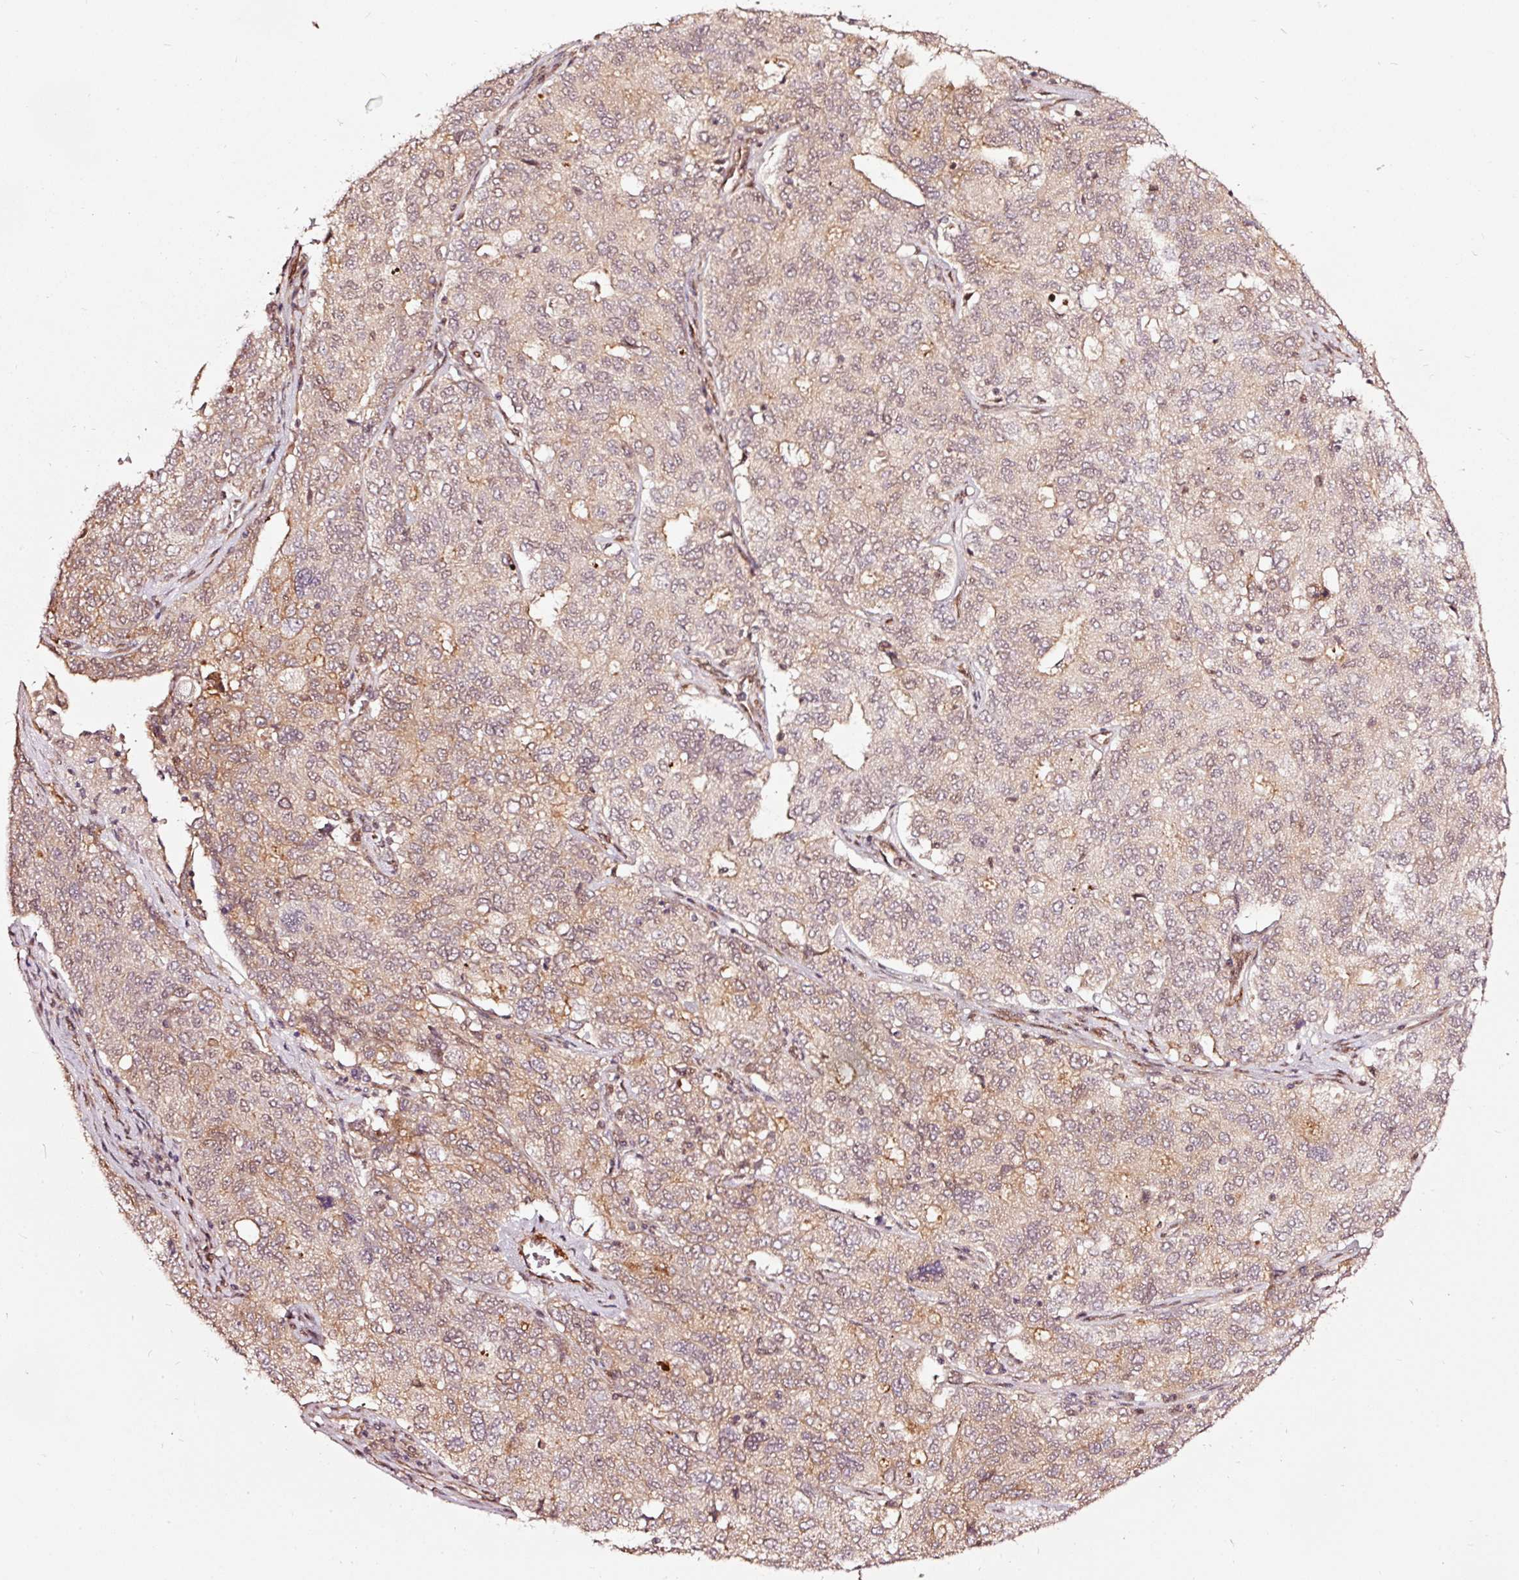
{"staining": {"intensity": "weak", "quantity": "25%-75%", "location": "cytoplasmic/membranous"}, "tissue": "ovarian cancer", "cell_type": "Tumor cells", "image_type": "cancer", "snomed": [{"axis": "morphology", "description": "Carcinoma, endometroid"}, {"axis": "topography", "description": "Ovary"}], "caption": "Ovarian cancer (endometroid carcinoma) was stained to show a protein in brown. There is low levels of weak cytoplasmic/membranous positivity in about 25%-75% of tumor cells.", "gene": "TPM1", "patient": {"sex": "female", "age": 62}}